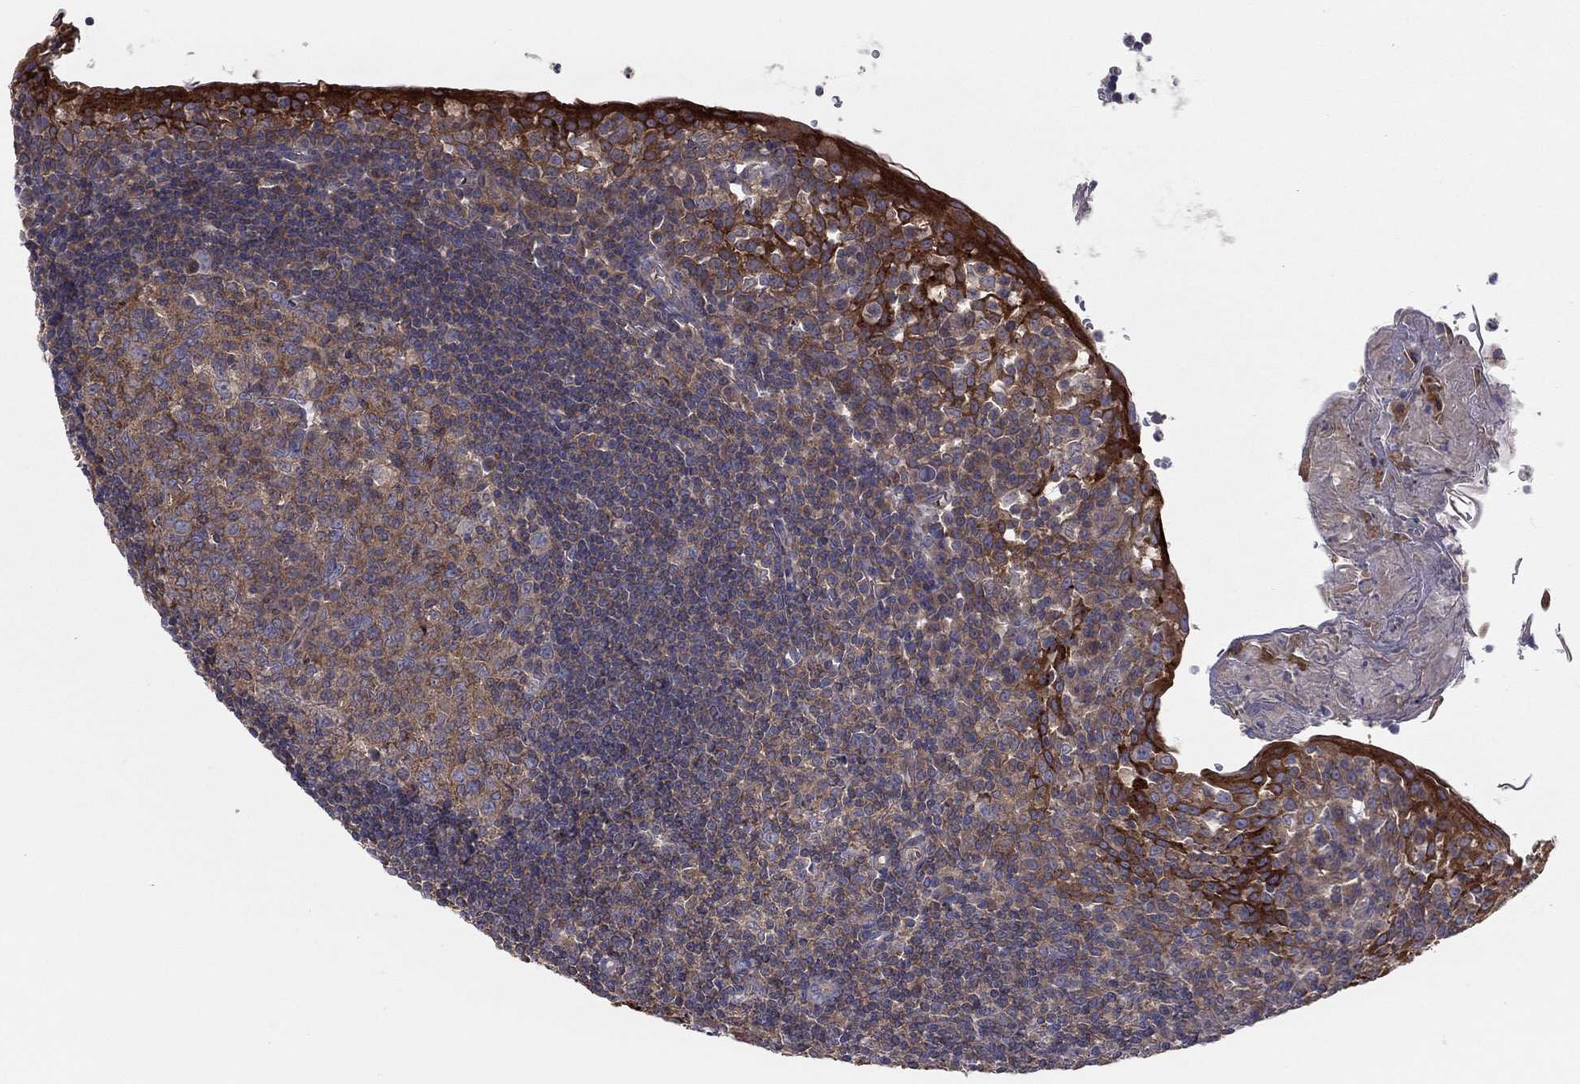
{"staining": {"intensity": "weak", "quantity": "25%-75%", "location": "cytoplasmic/membranous"}, "tissue": "tonsil", "cell_type": "Germinal center cells", "image_type": "normal", "snomed": [{"axis": "morphology", "description": "Normal tissue, NOS"}, {"axis": "topography", "description": "Tonsil"}], "caption": "Benign tonsil demonstrates weak cytoplasmic/membranous positivity in approximately 25%-75% of germinal center cells, visualized by immunohistochemistry.", "gene": "RNF123", "patient": {"sex": "female", "age": 13}}